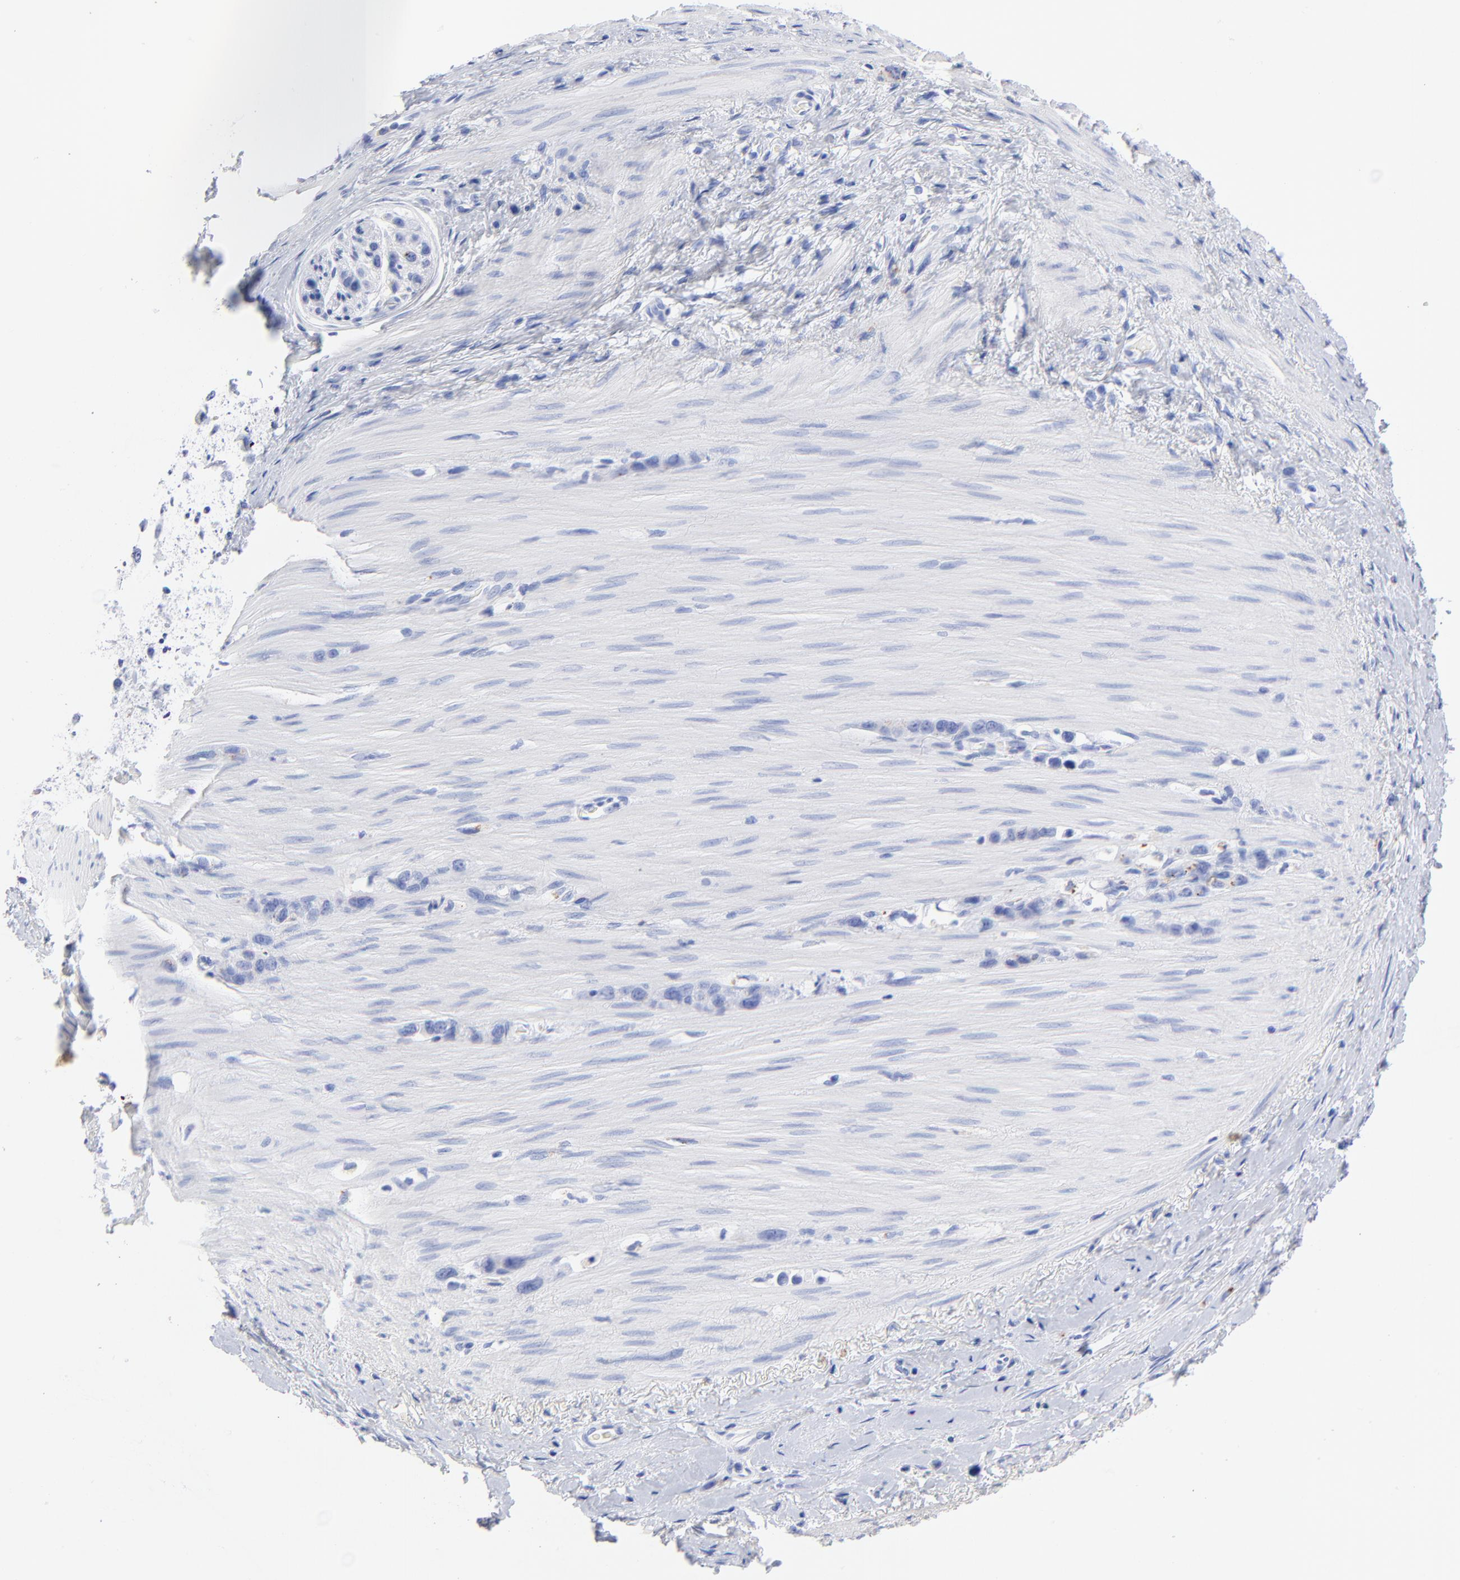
{"staining": {"intensity": "moderate", "quantity": "<25%", "location": "cytoplasmic/membranous"}, "tissue": "stomach cancer", "cell_type": "Tumor cells", "image_type": "cancer", "snomed": [{"axis": "morphology", "description": "Normal tissue, NOS"}, {"axis": "morphology", "description": "Adenocarcinoma, NOS"}, {"axis": "morphology", "description": "Adenocarcinoma, High grade"}, {"axis": "topography", "description": "Stomach, upper"}, {"axis": "topography", "description": "Stomach"}], "caption": "Stomach cancer was stained to show a protein in brown. There is low levels of moderate cytoplasmic/membranous expression in approximately <25% of tumor cells.", "gene": "CPVL", "patient": {"sex": "female", "age": 65}}